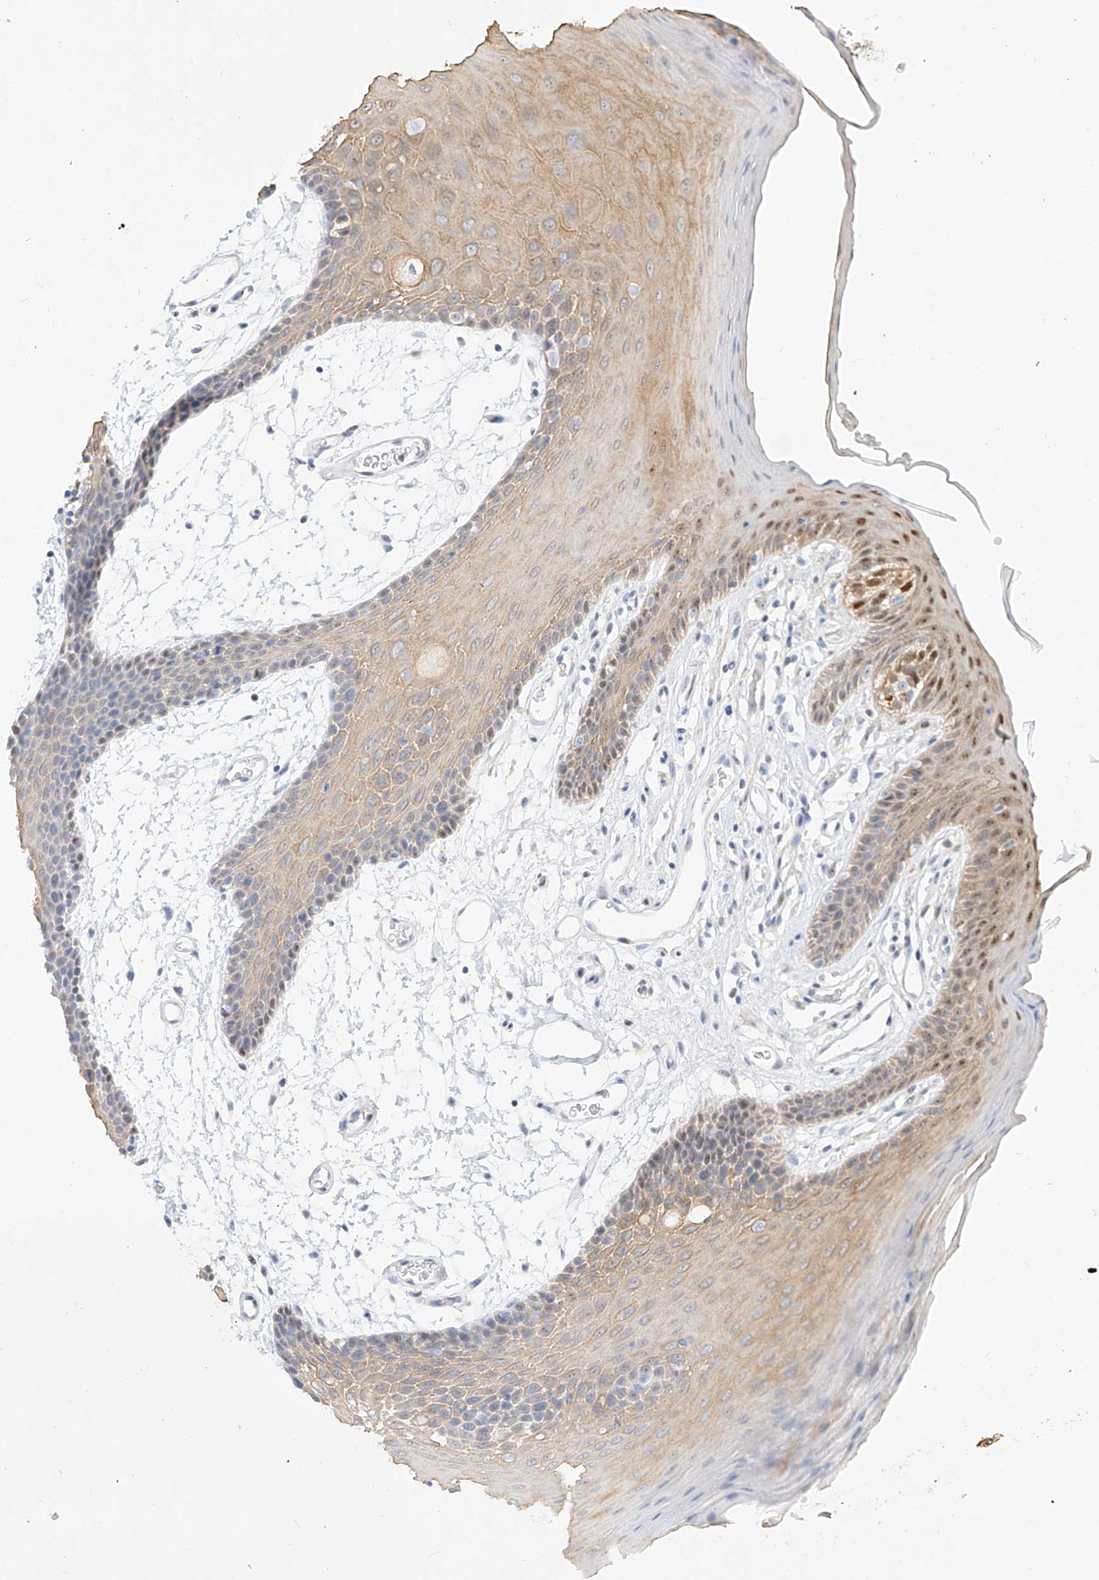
{"staining": {"intensity": "moderate", "quantity": "<25%", "location": "cytoplasmic/membranous,nuclear"}, "tissue": "oral mucosa", "cell_type": "Squamous epithelial cells", "image_type": "normal", "snomed": [{"axis": "morphology", "description": "Normal tissue, NOS"}, {"axis": "topography", "description": "Skeletal muscle"}, {"axis": "topography", "description": "Oral tissue"}, {"axis": "topography", "description": "Salivary gland"}, {"axis": "topography", "description": "Peripheral nerve tissue"}], "caption": "Oral mucosa stained with a brown dye shows moderate cytoplasmic/membranous,nuclear positive positivity in approximately <25% of squamous epithelial cells.", "gene": "SNU13", "patient": {"sex": "male", "age": 54}}